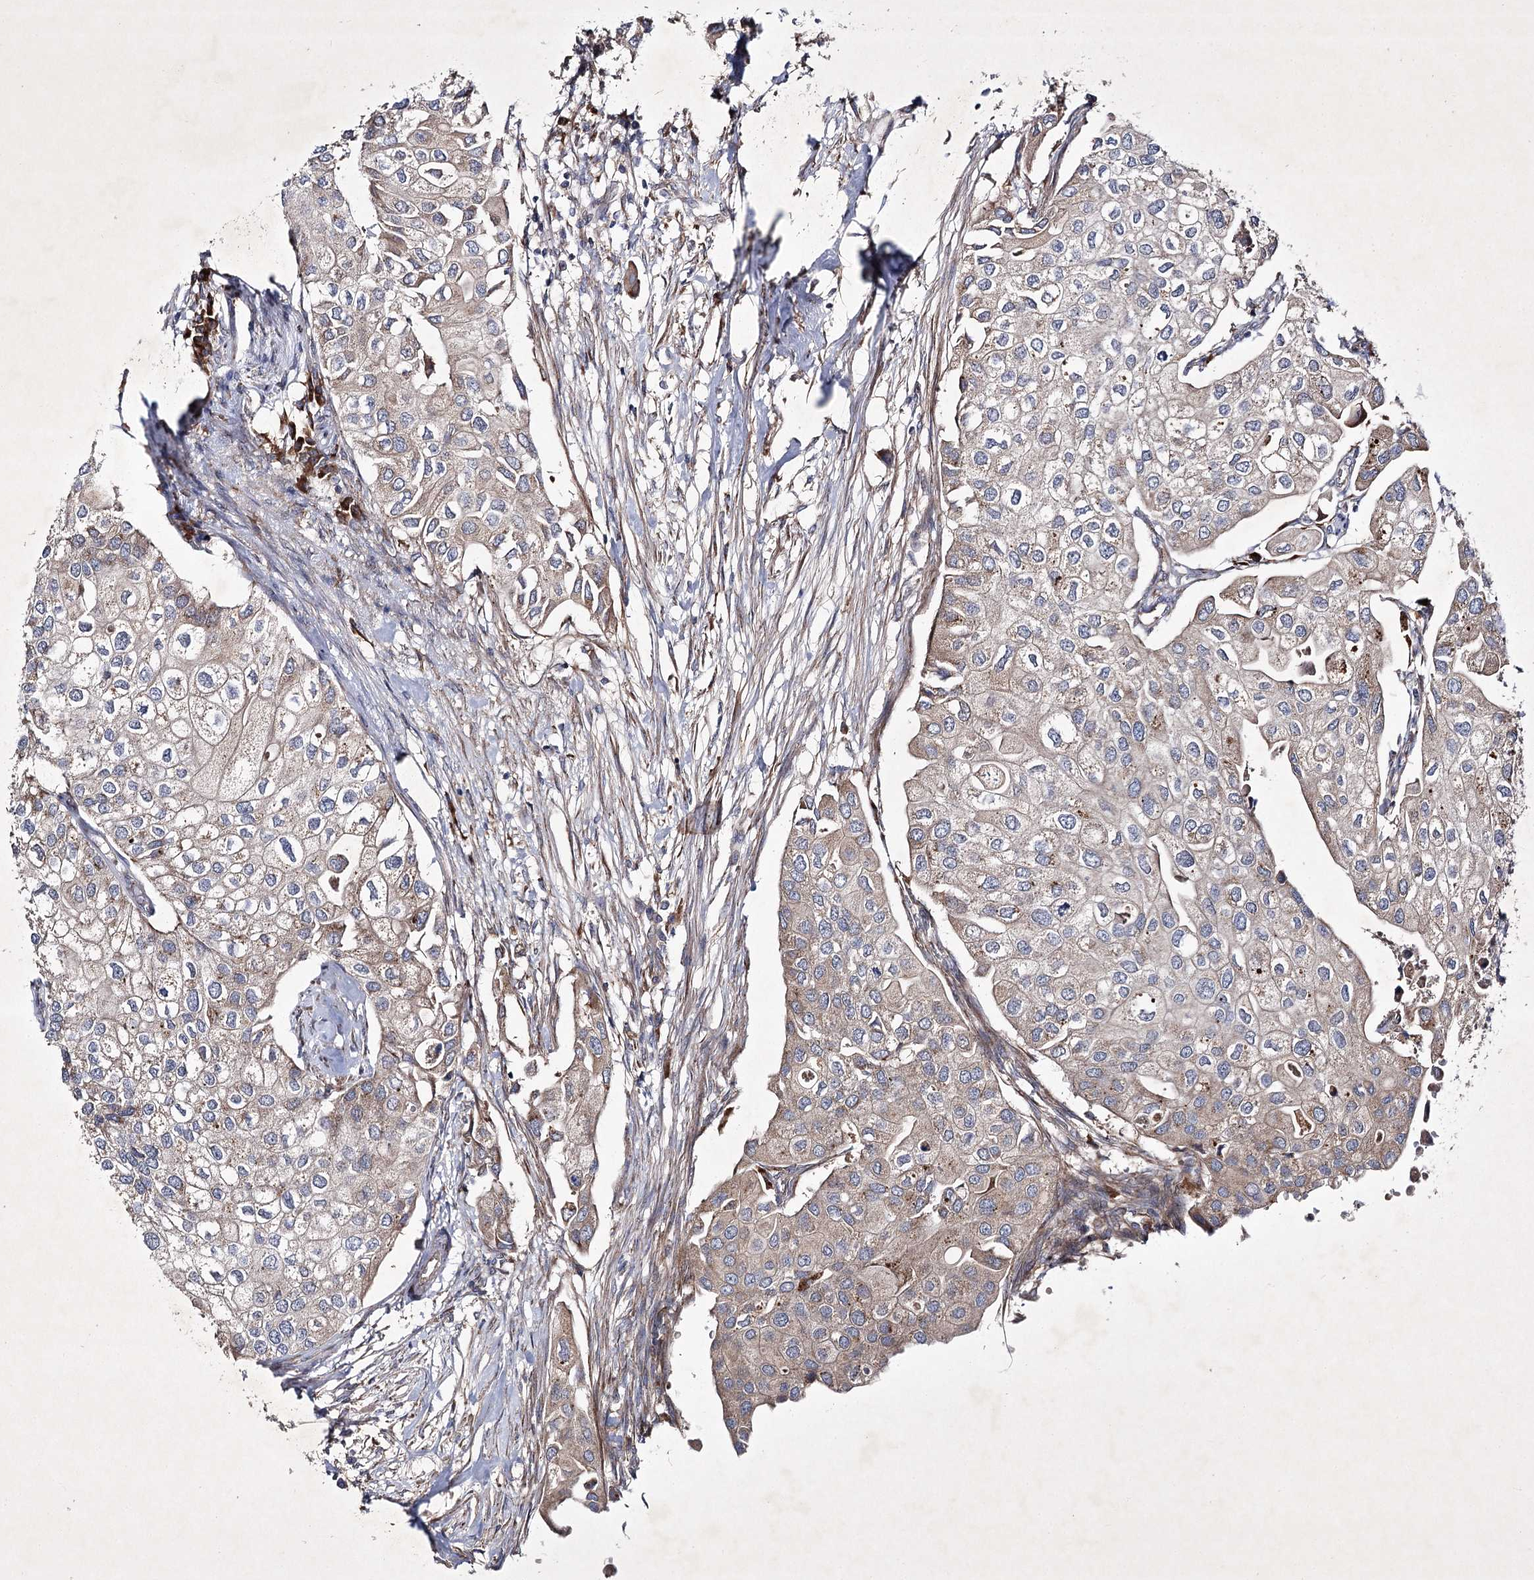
{"staining": {"intensity": "weak", "quantity": "<25%", "location": "cytoplasmic/membranous"}, "tissue": "urothelial cancer", "cell_type": "Tumor cells", "image_type": "cancer", "snomed": [{"axis": "morphology", "description": "Urothelial carcinoma, High grade"}, {"axis": "topography", "description": "Urinary bladder"}], "caption": "A photomicrograph of urothelial carcinoma (high-grade) stained for a protein exhibits no brown staining in tumor cells.", "gene": "ALG9", "patient": {"sex": "male", "age": 64}}